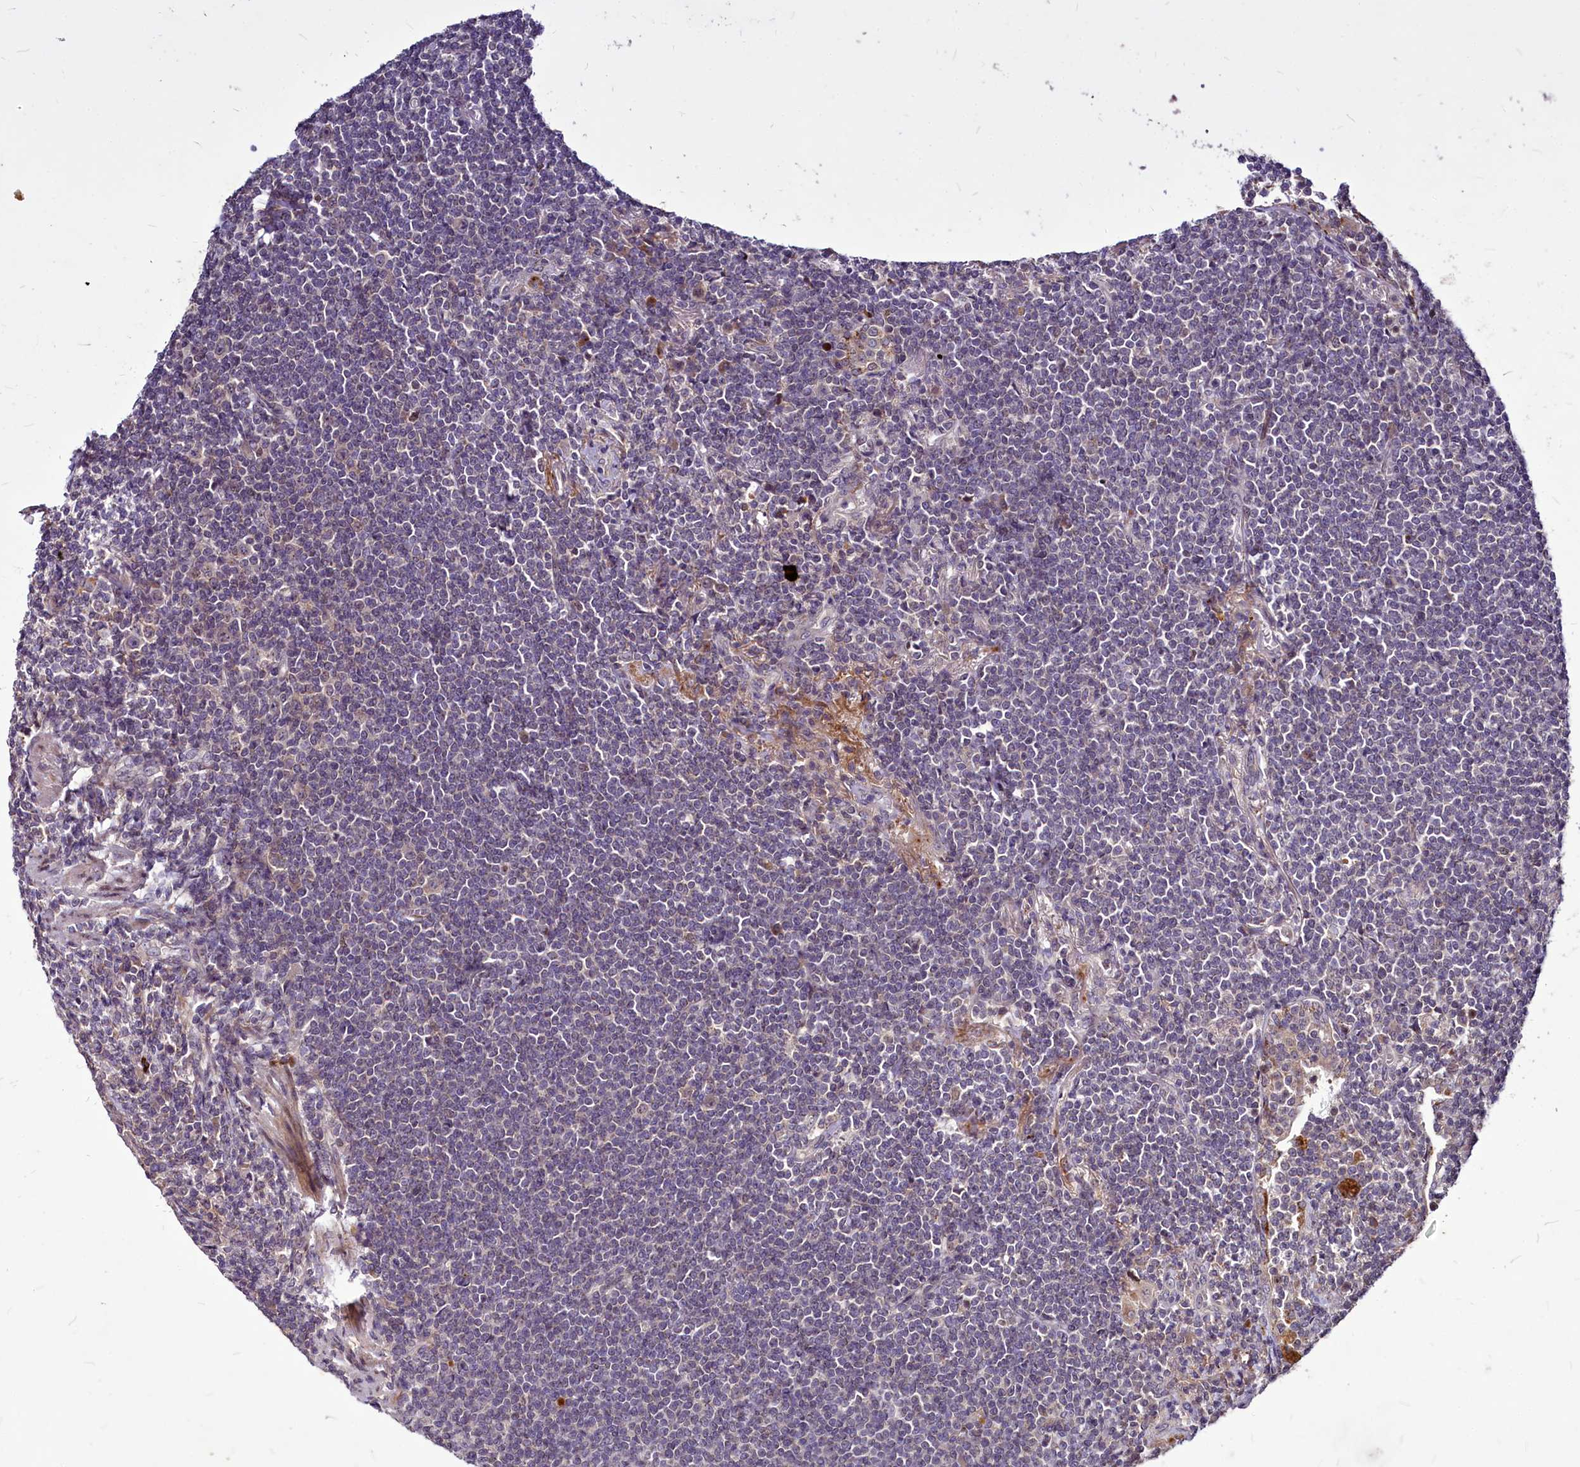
{"staining": {"intensity": "negative", "quantity": "none", "location": "none"}, "tissue": "lymphoma", "cell_type": "Tumor cells", "image_type": "cancer", "snomed": [{"axis": "morphology", "description": "Malignant lymphoma, non-Hodgkin's type, Low grade"}, {"axis": "topography", "description": "Lung"}], "caption": "Immunohistochemistry (IHC) of human lymphoma demonstrates no staining in tumor cells.", "gene": "C11orf86", "patient": {"sex": "female", "age": 71}}